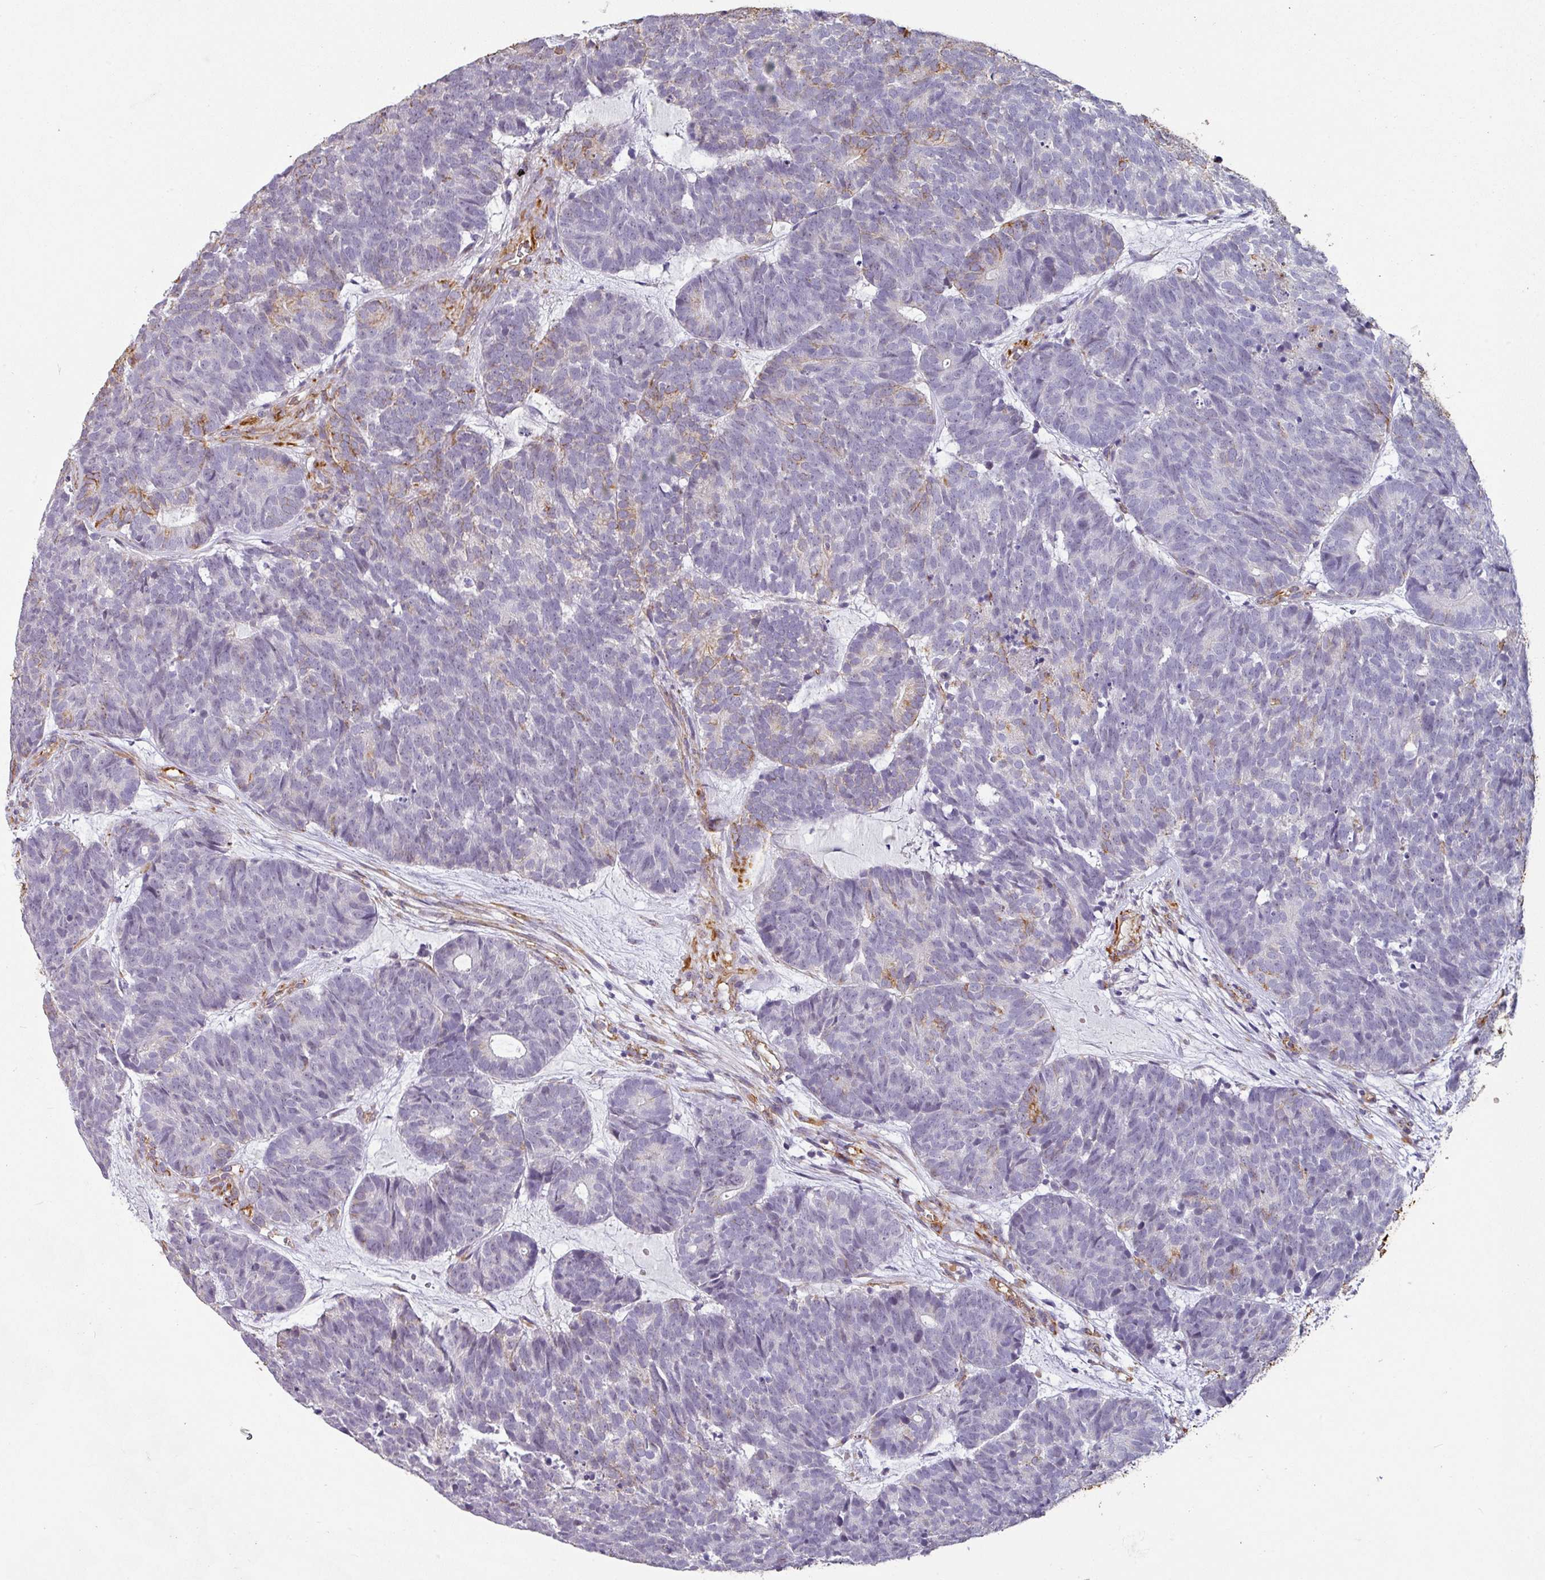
{"staining": {"intensity": "moderate", "quantity": "<25%", "location": "cytoplasmic/membranous"}, "tissue": "head and neck cancer", "cell_type": "Tumor cells", "image_type": "cancer", "snomed": [{"axis": "morphology", "description": "Adenocarcinoma, NOS"}, {"axis": "topography", "description": "Head-Neck"}], "caption": "Immunohistochemical staining of human adenocarcinoma (head and neck) shows low levels of moderate cytoplasmic/membranous positivity in approximately <25% of tumor cells.", "gene": "ZNF280C", "patient": {"sex": "female", "age": 81}}